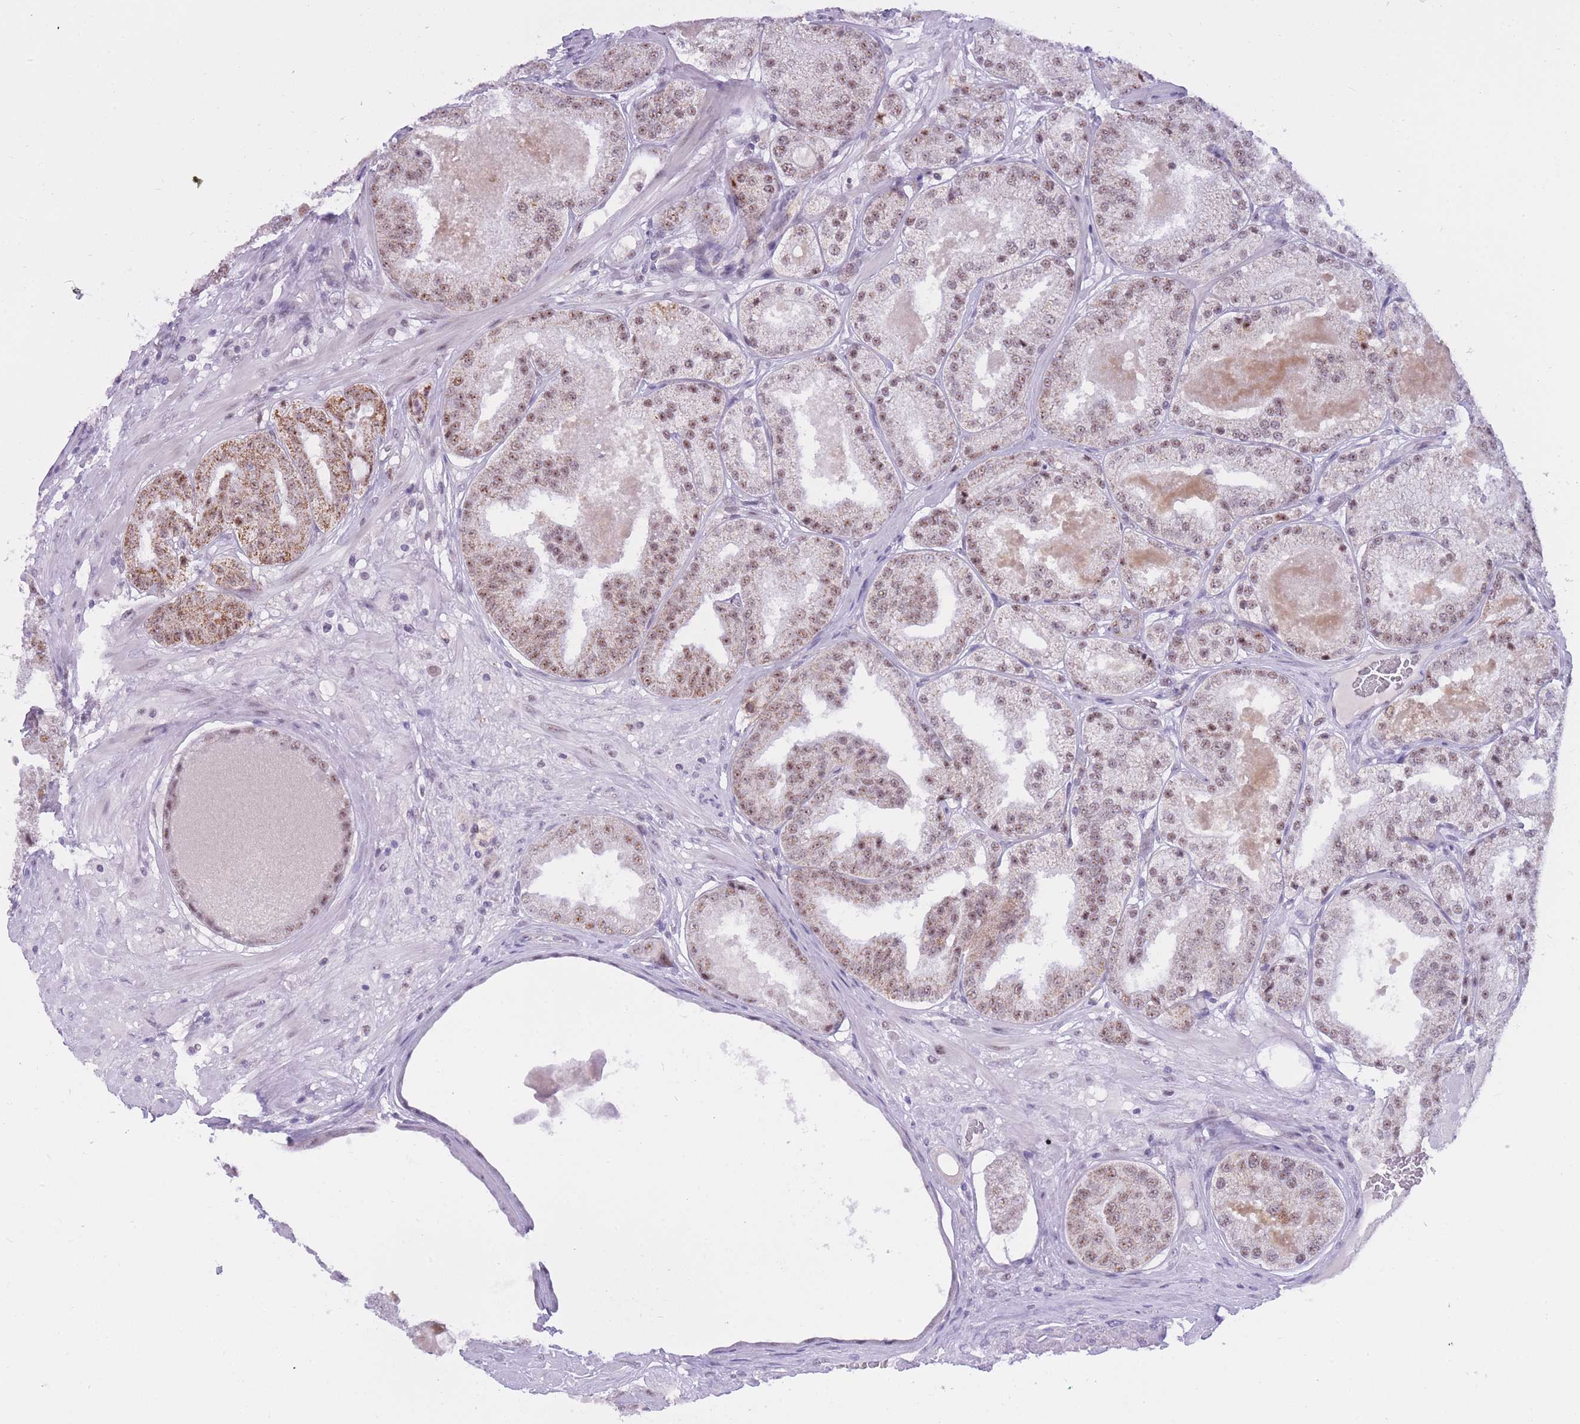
{"staining": {"intensity": "moderate", "quantity": ">75%", "location": "cytoplasmic/membranous,nuclear"}, "tissue": "prostate cancer", "cell_type": "Tumor cells", "image_type": "cancer", "snomed": [{"axis": "morphology", "description": "Adenocarcinoma, High grade"}, {"axis": "topography", "description": "Prostate"}], "caption": "Immunohistochemistry (DAB) staining of human adenocarcinoma (high-grade) (prostate) exhibits moderate cytoplasmic/membranous and nuclear protein staining in about >75% of tumor cells. (IHC, brightfield microscopy, high magnification).", "gene": "CYP2B6", "patient": {"sex": "male", "age": 63}}